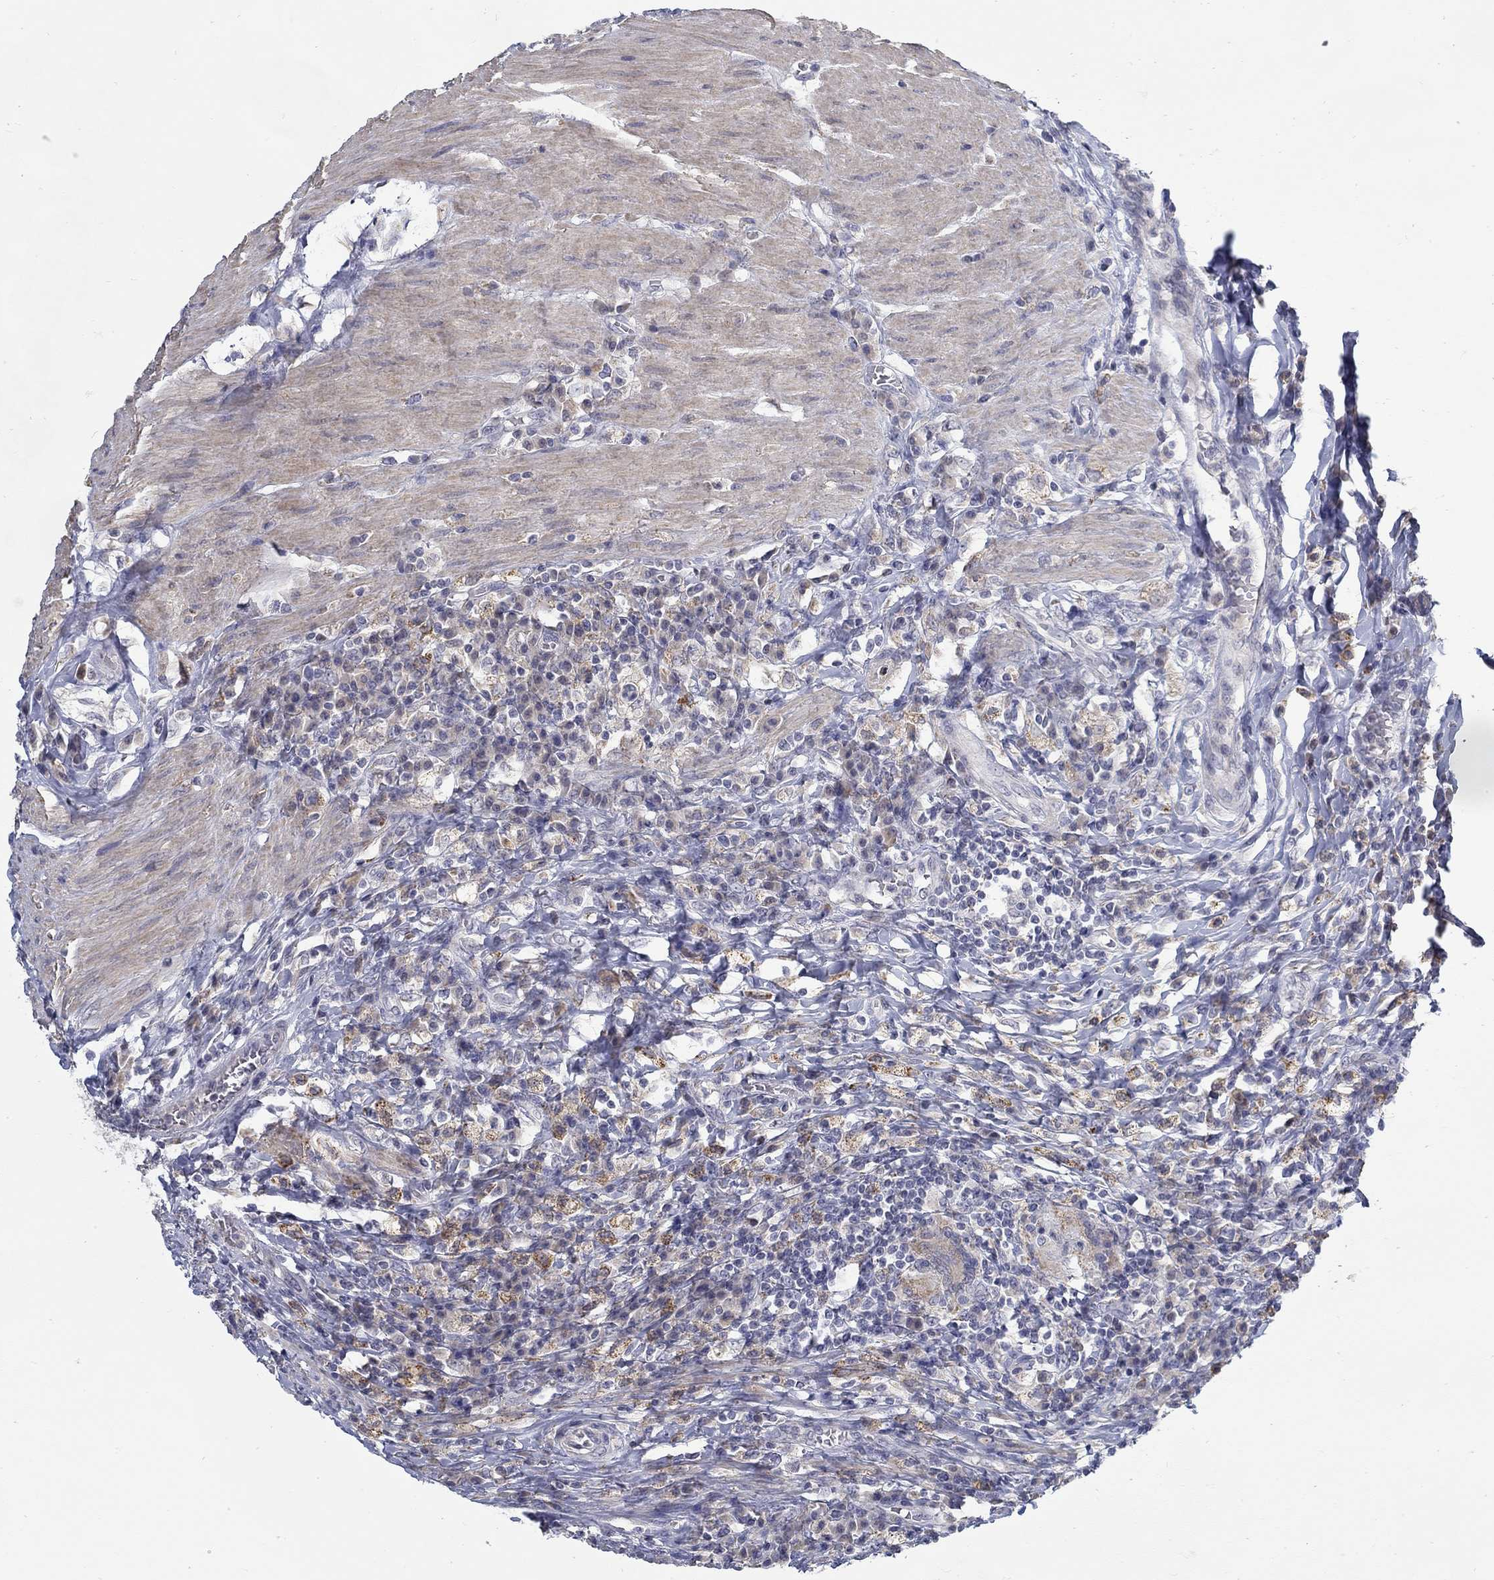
{"staining": {"intensity": "negative", "quantity": "none", "location": "none"}, "tissue": "colorectal cancer", "cell_type": "Tumor cells", "image_type": "cancer", "snomed": [{"axis": "morphology", "description": "Adenocarcinoma, NOS"}, {"axis": "topography", "description": "Colon"}], "caption": "This is an immunohistochemistry (IHC) micrograph of human colorectal cancer. There is no positivity in tumor cells.", "gene": "ABCA4", "patient": {"sex": "female", "age": 86}}